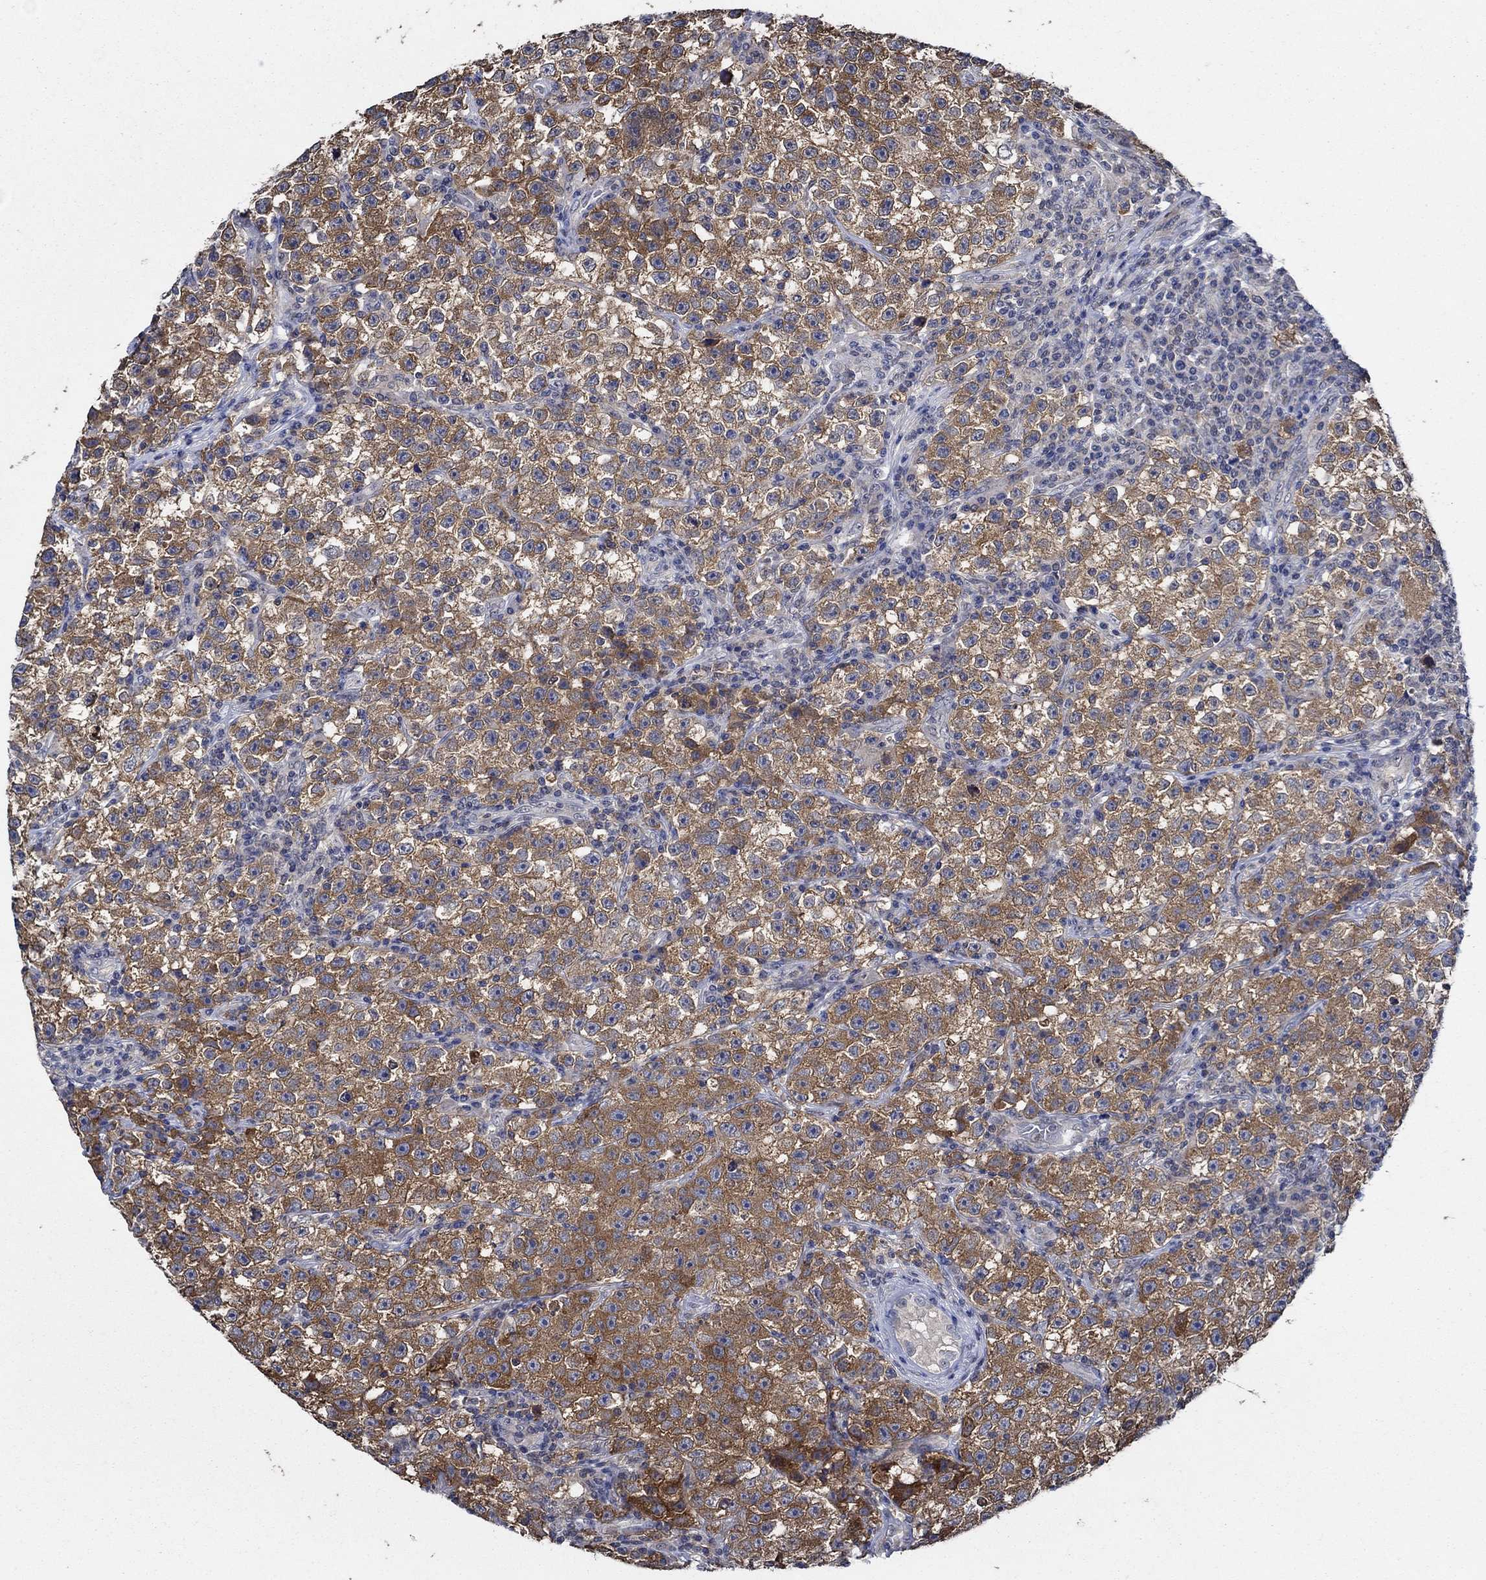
{"staining": {"intensity": "strong", "quantity": "25%-75%", "location": "cytoplasmic/membranous"}, "tissue": "testis cancer", "cell_type": "Tumor cells", "image_type": "cancer", "snomed": [{"axis": "morphology", "description": "Seminoma, NOS"}, {"axis": "topography", "description": "Testis"}], "caption": "The micrograph shows staining of seminoma (testis), revealing strong cytoplasmic/membranous protein positivity (brown color) within tumor cells. The staining was performed using DAB (3,3'-diaminobenzidine), with brown indicating positive protein expression. Nuclei are stained blue with hematoxylin.", "gene": "DACT1", "patient": {"sex": "male", "age": 22}}